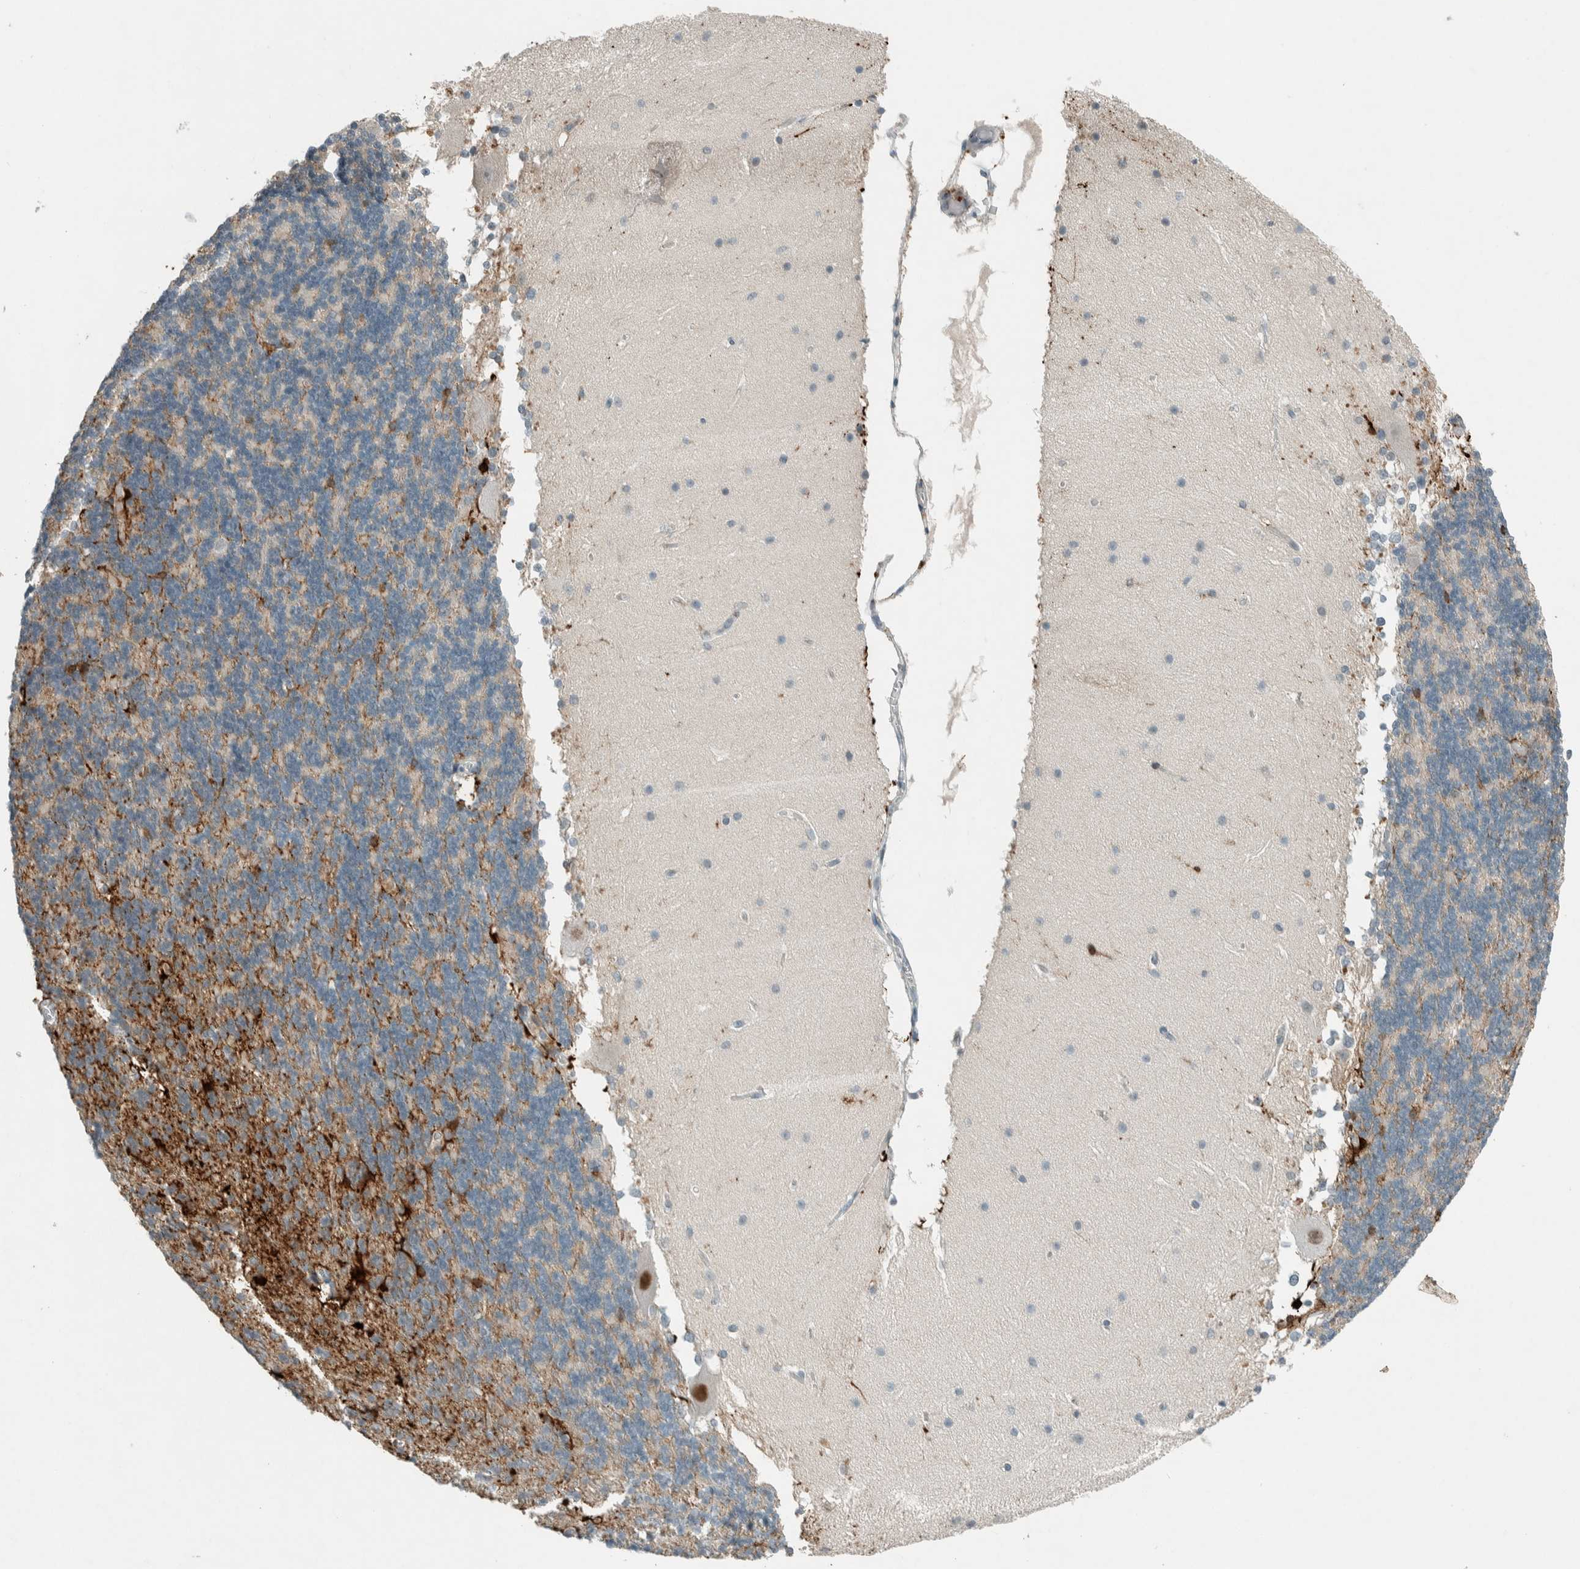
{"staining": {"intensity": "negative", "quantity": "none", "location": "none"}, "tissue": "cerebellum", "cell_type": "Cells in granular layer", "image_type": "normal", "snomed": [{"axis": "morphology", "description": "Normal tissue, NOS"}, {"axis": "topography", "description": "Cerebellum"}], "caption": "Immunohistochemical staining of unremarkable human cerebellum demonstrates no significant expression in cells in granular layer.", "gene": "CERCAM", "patient": {"sex": "female", "age": 19}}